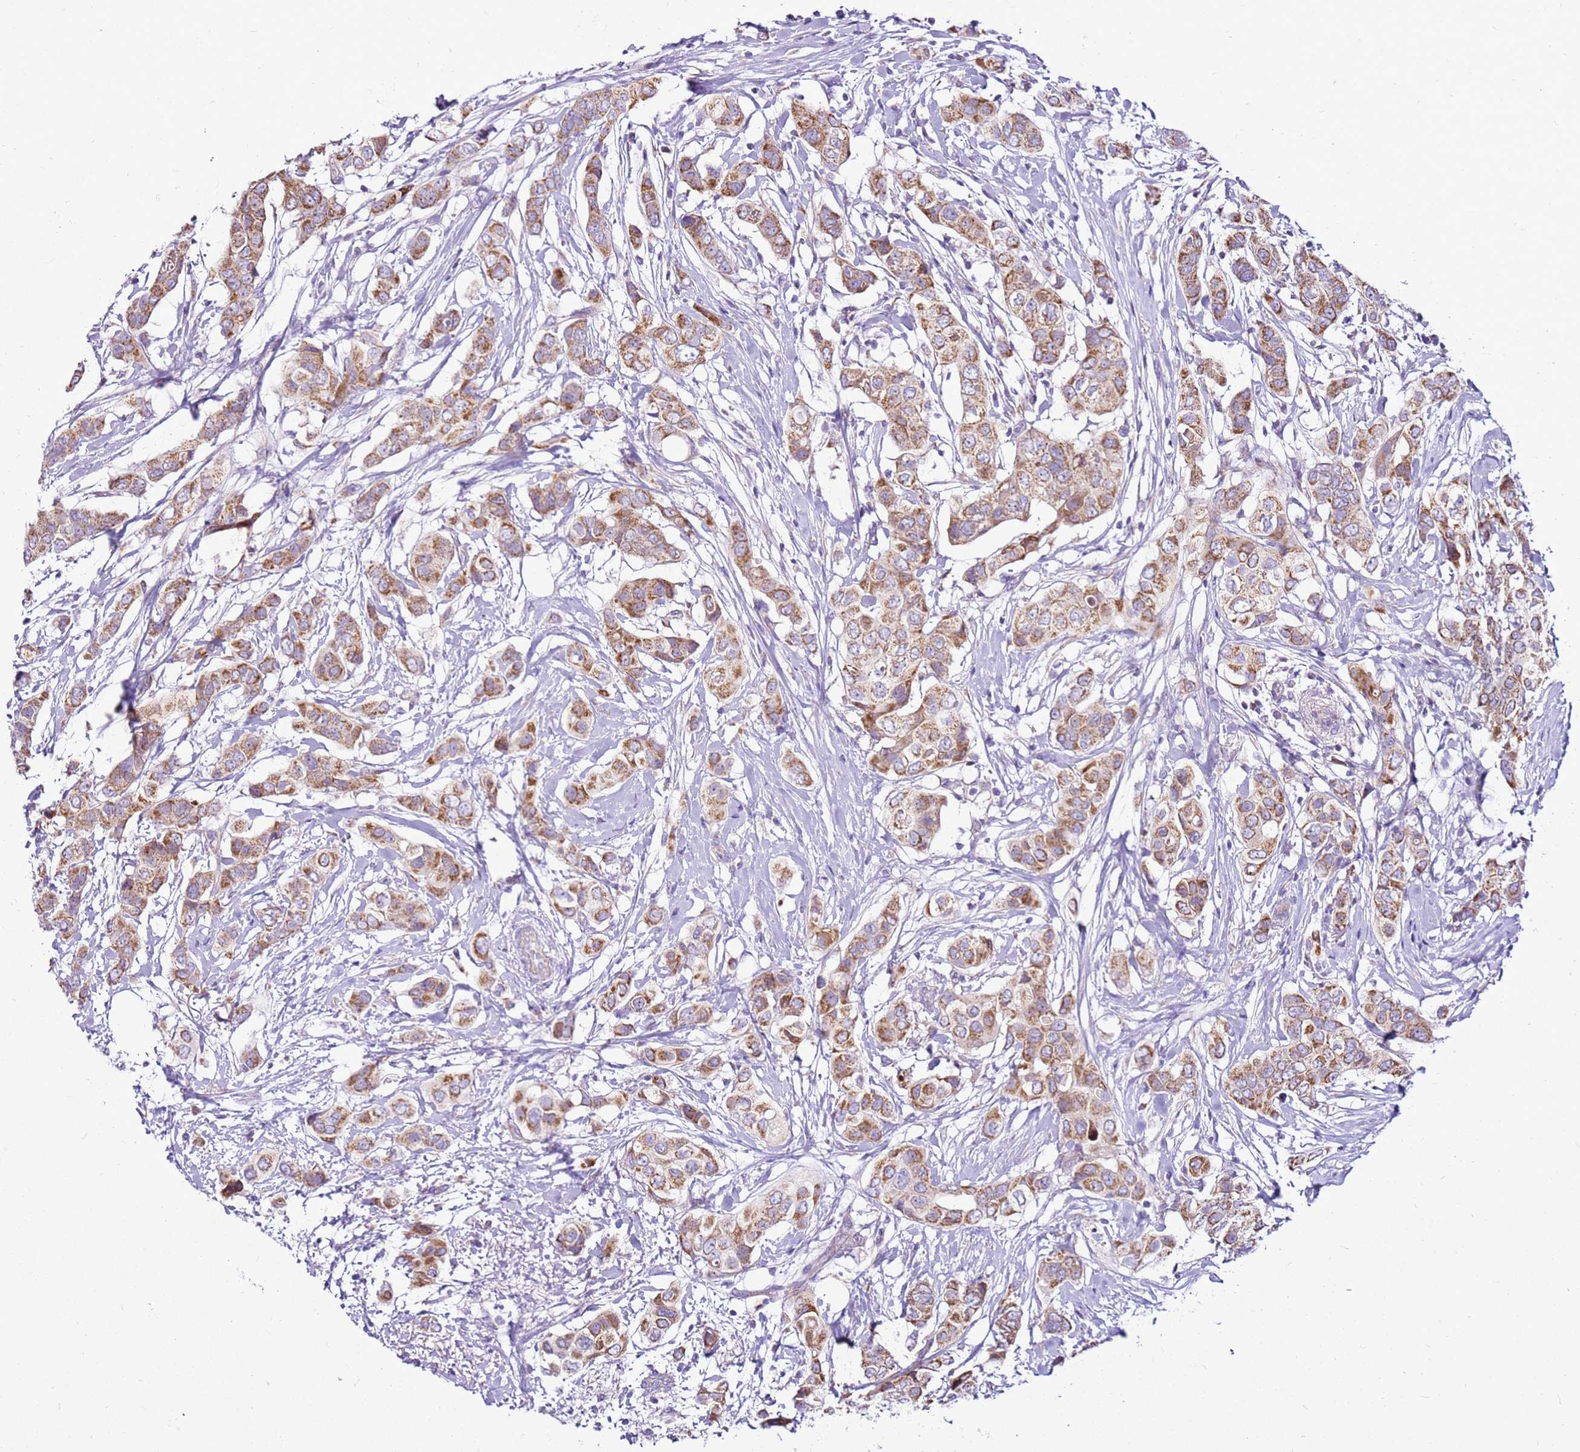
{"staining": {"intensity": "moderate", "quantity": ">75%", "location": "cytoplasmic/membranous"}, "tissue": "breast cancer", "cell_type": "Tumor cells", "image_type": "cancer", "snomed": [{"axis": "morphology", "description": "Lobular carcinoma"}, {"axis": "topography", "description": "Breast"}], "caption": "There is medium levels of moderate cytoplasmic/membranous staining in tumor cells of lobular carcinoma (breast), as demonstrated by immunohistochemical staining (brown color).", "gene": "MRPL36", "patient": {"sex": "female", "age": 51}}